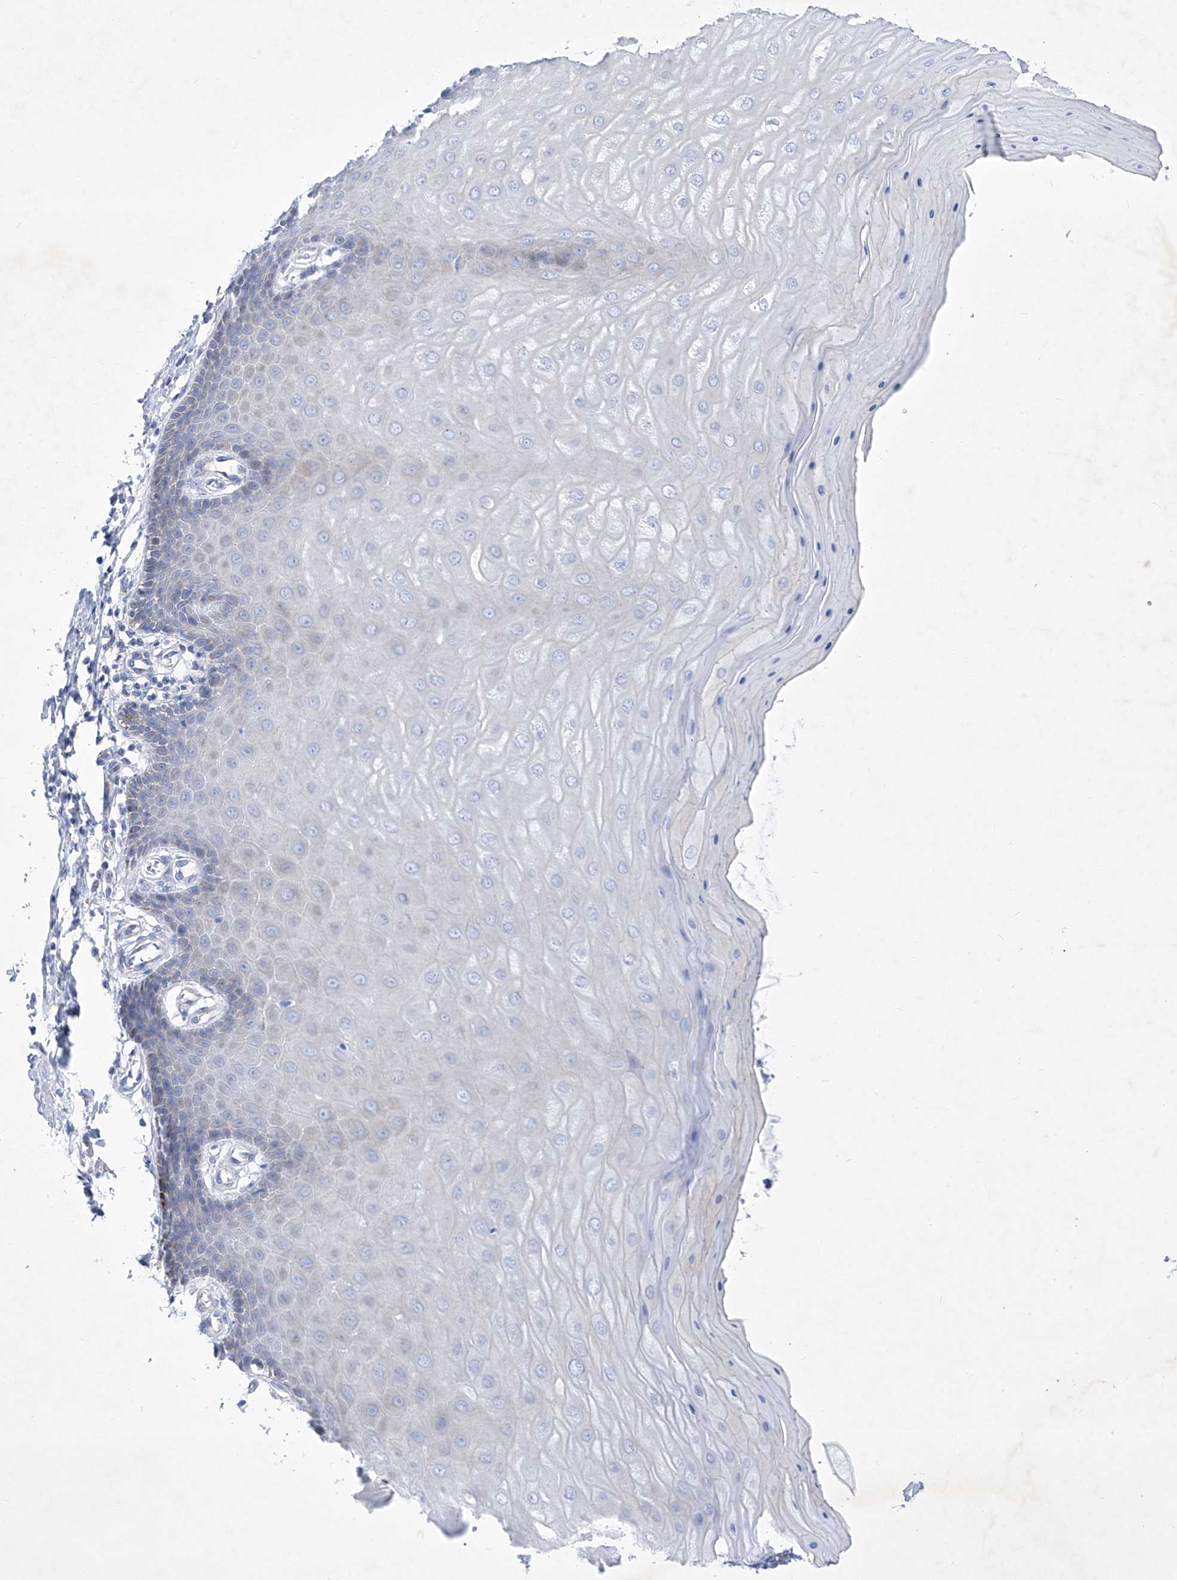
{"staining": {"intensity": "moderate", "quantity": "25%-75%", "location": "cytoplasmic/membranous"}, "tissue": "cervix", "cell_type": "Glandular cells", "image_type": "normal", "snomed": [{"axis": "morphology", "description": "Normal tissue, NOS"}, {"axis": "topography", "description": "Cervix"}], "caption": "Brown immunohistochemical staining in benign human cervix displays moderate cytoplasmic/membranous expression in approximately 25%-75% of glandular cells.", "gene": "C1orf87", "patient": {"sex": "female", "age": 55}}